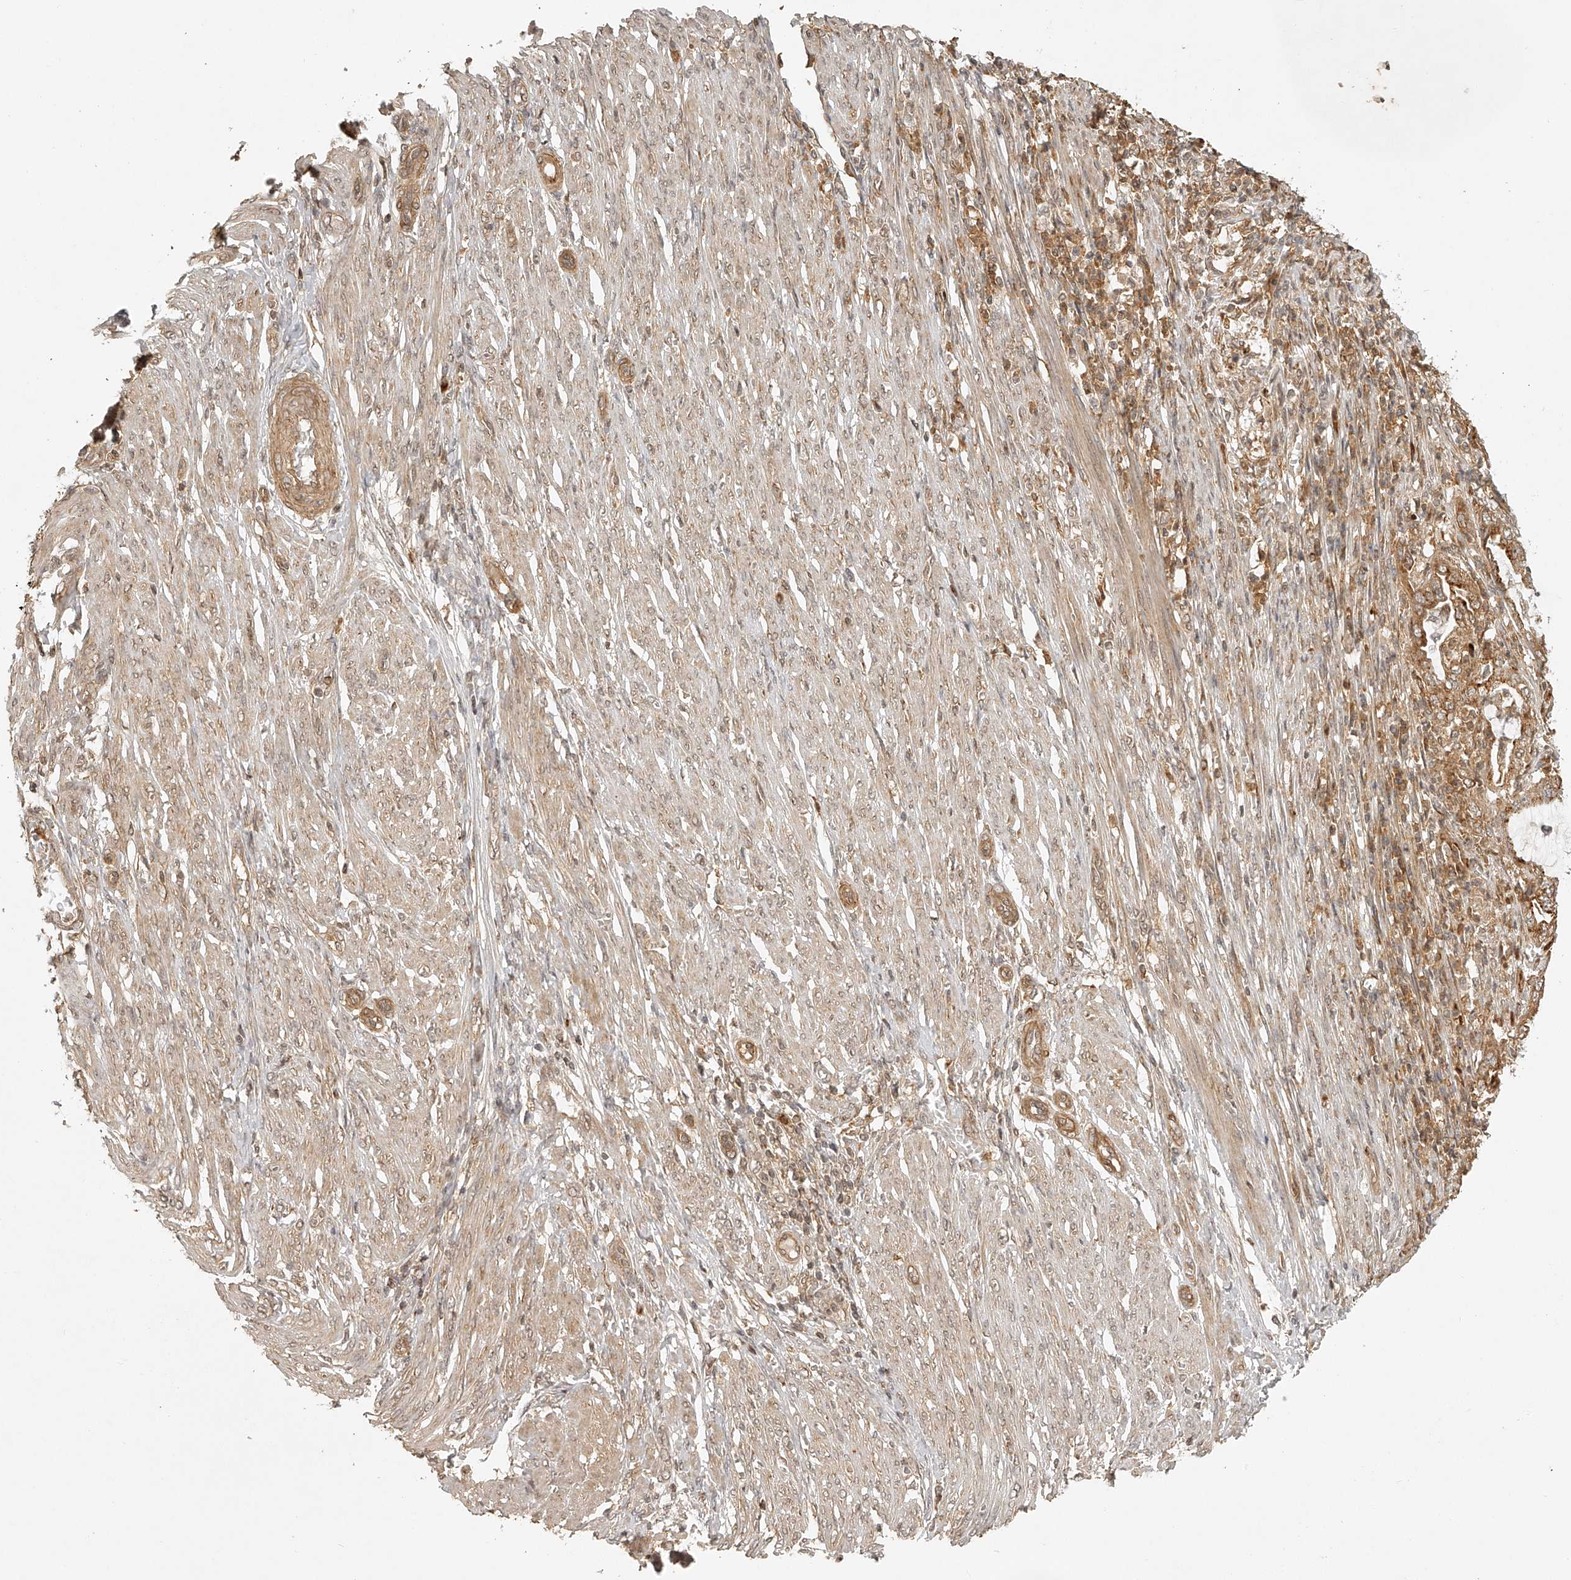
{"staining": {"intensity": "moderate", "quantity": ">75%", "location": "cytoplasmic/membranous"}, "tissue": "endometrial cancer", "cell_type": "Tumor cells", "image_type": "cancer", "snomed": [{"axis": "morphology", "description": "Adenocarcinoma, NOS"}, {"axis": "topography", "description": "Endometrium"}], "caption": "The histopathology image displays a brown stain indicating the presence of a protein in the cytoplasmic/membranous of tumor cells in endometrial cancer (adenocarcinoma).", "gene": "BCL2L11", "patient": {"sex": "female", "age": 51}}